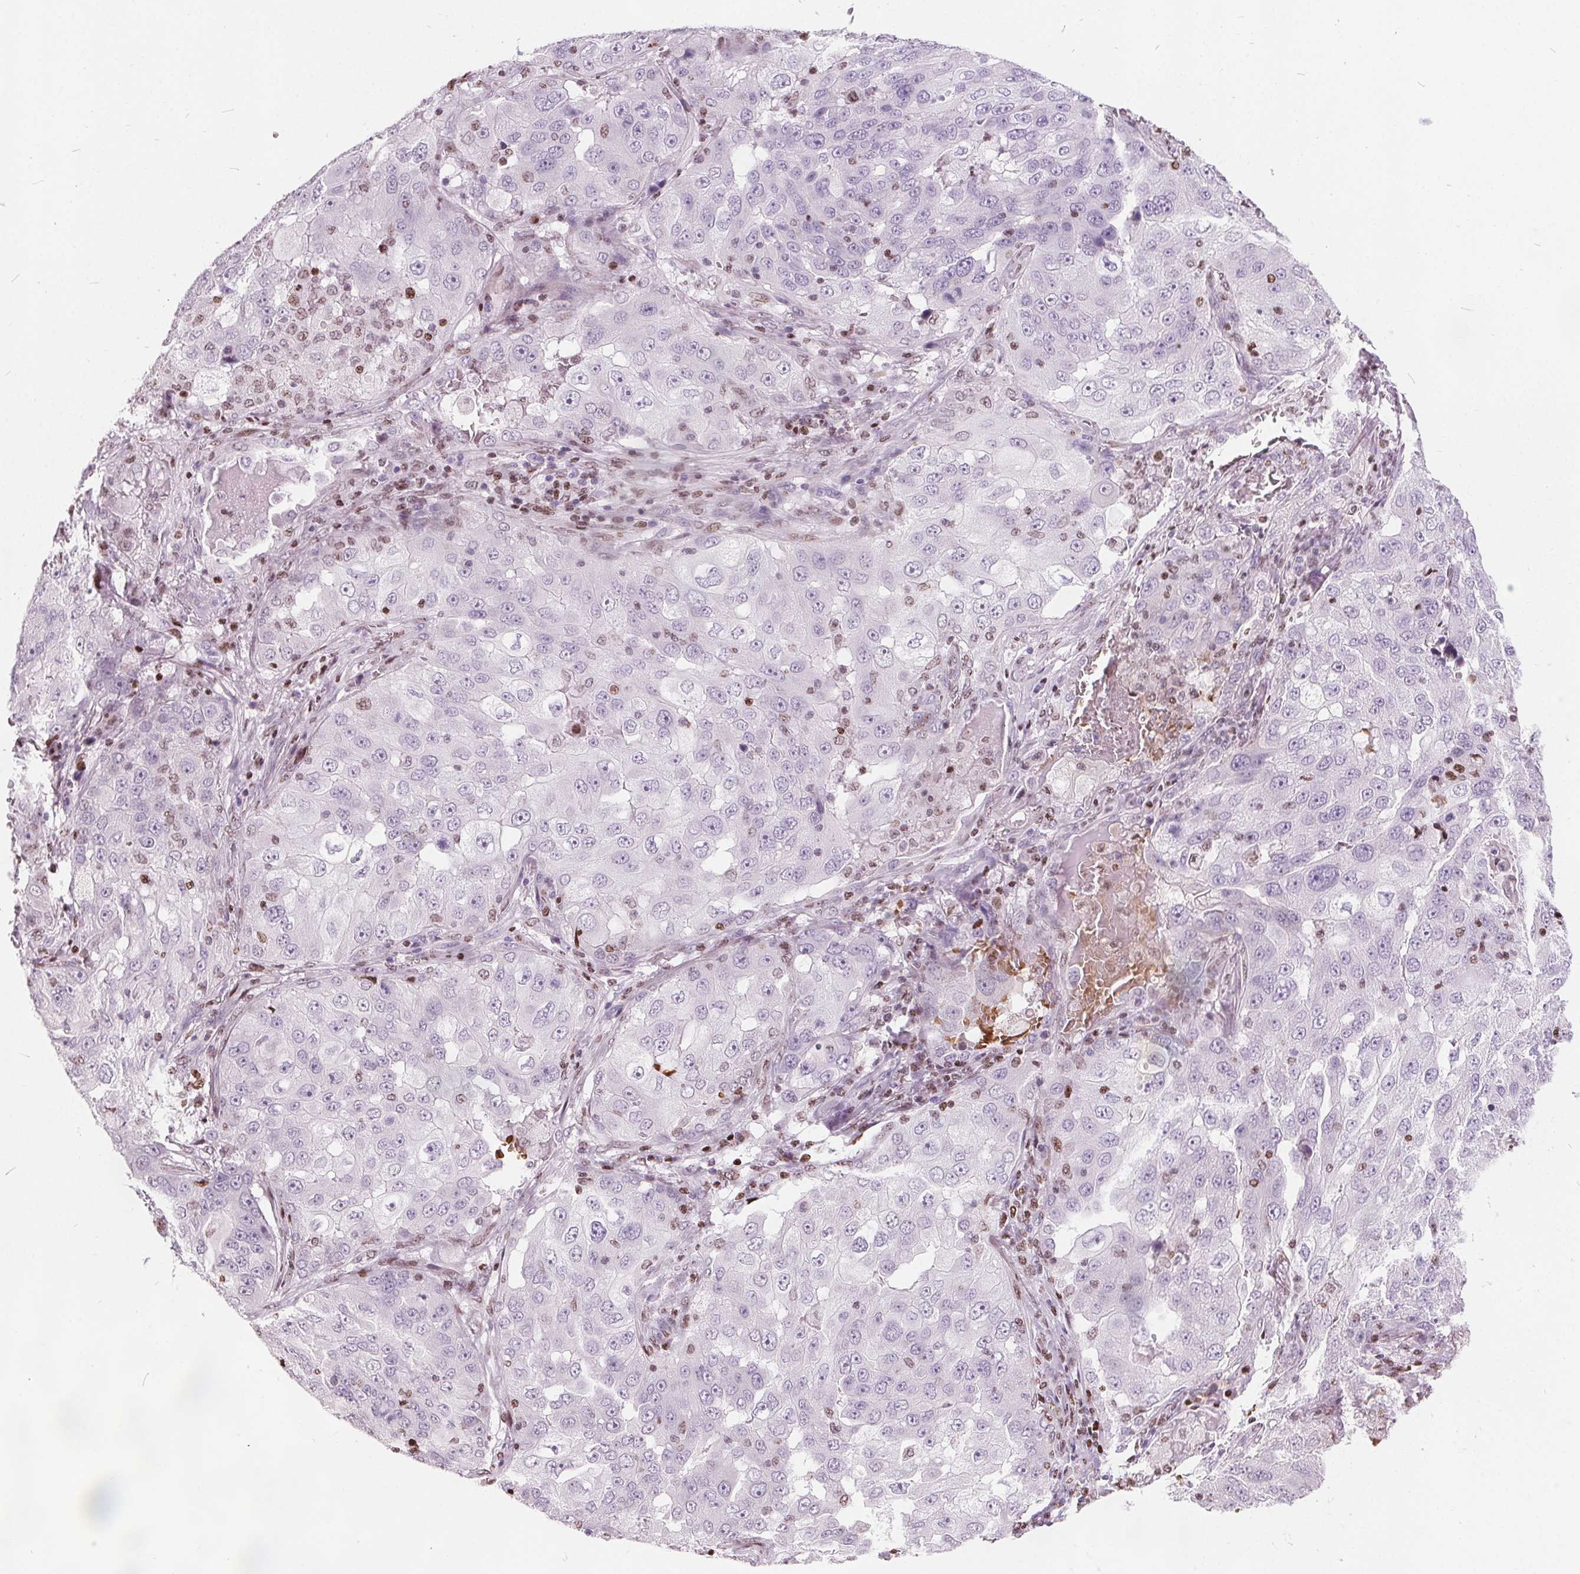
{"staining": {"intensity": "negative", "quantity": "none", "location": "none"}, "tissue": "lung cancer", "cell_type": "Tumor cells", "image_type": "cancer", "snomed": [{"axis": "morphology", "description": "Adenocarcinoma, NOS"}, {"axis": "topography", "description": "Lung"}], "caption": "Protein analysis of lung cancer shows no significant positivity in tumor cells.", "gene": "ISLR2", "patient": {"sex": "female", "age": 61}}